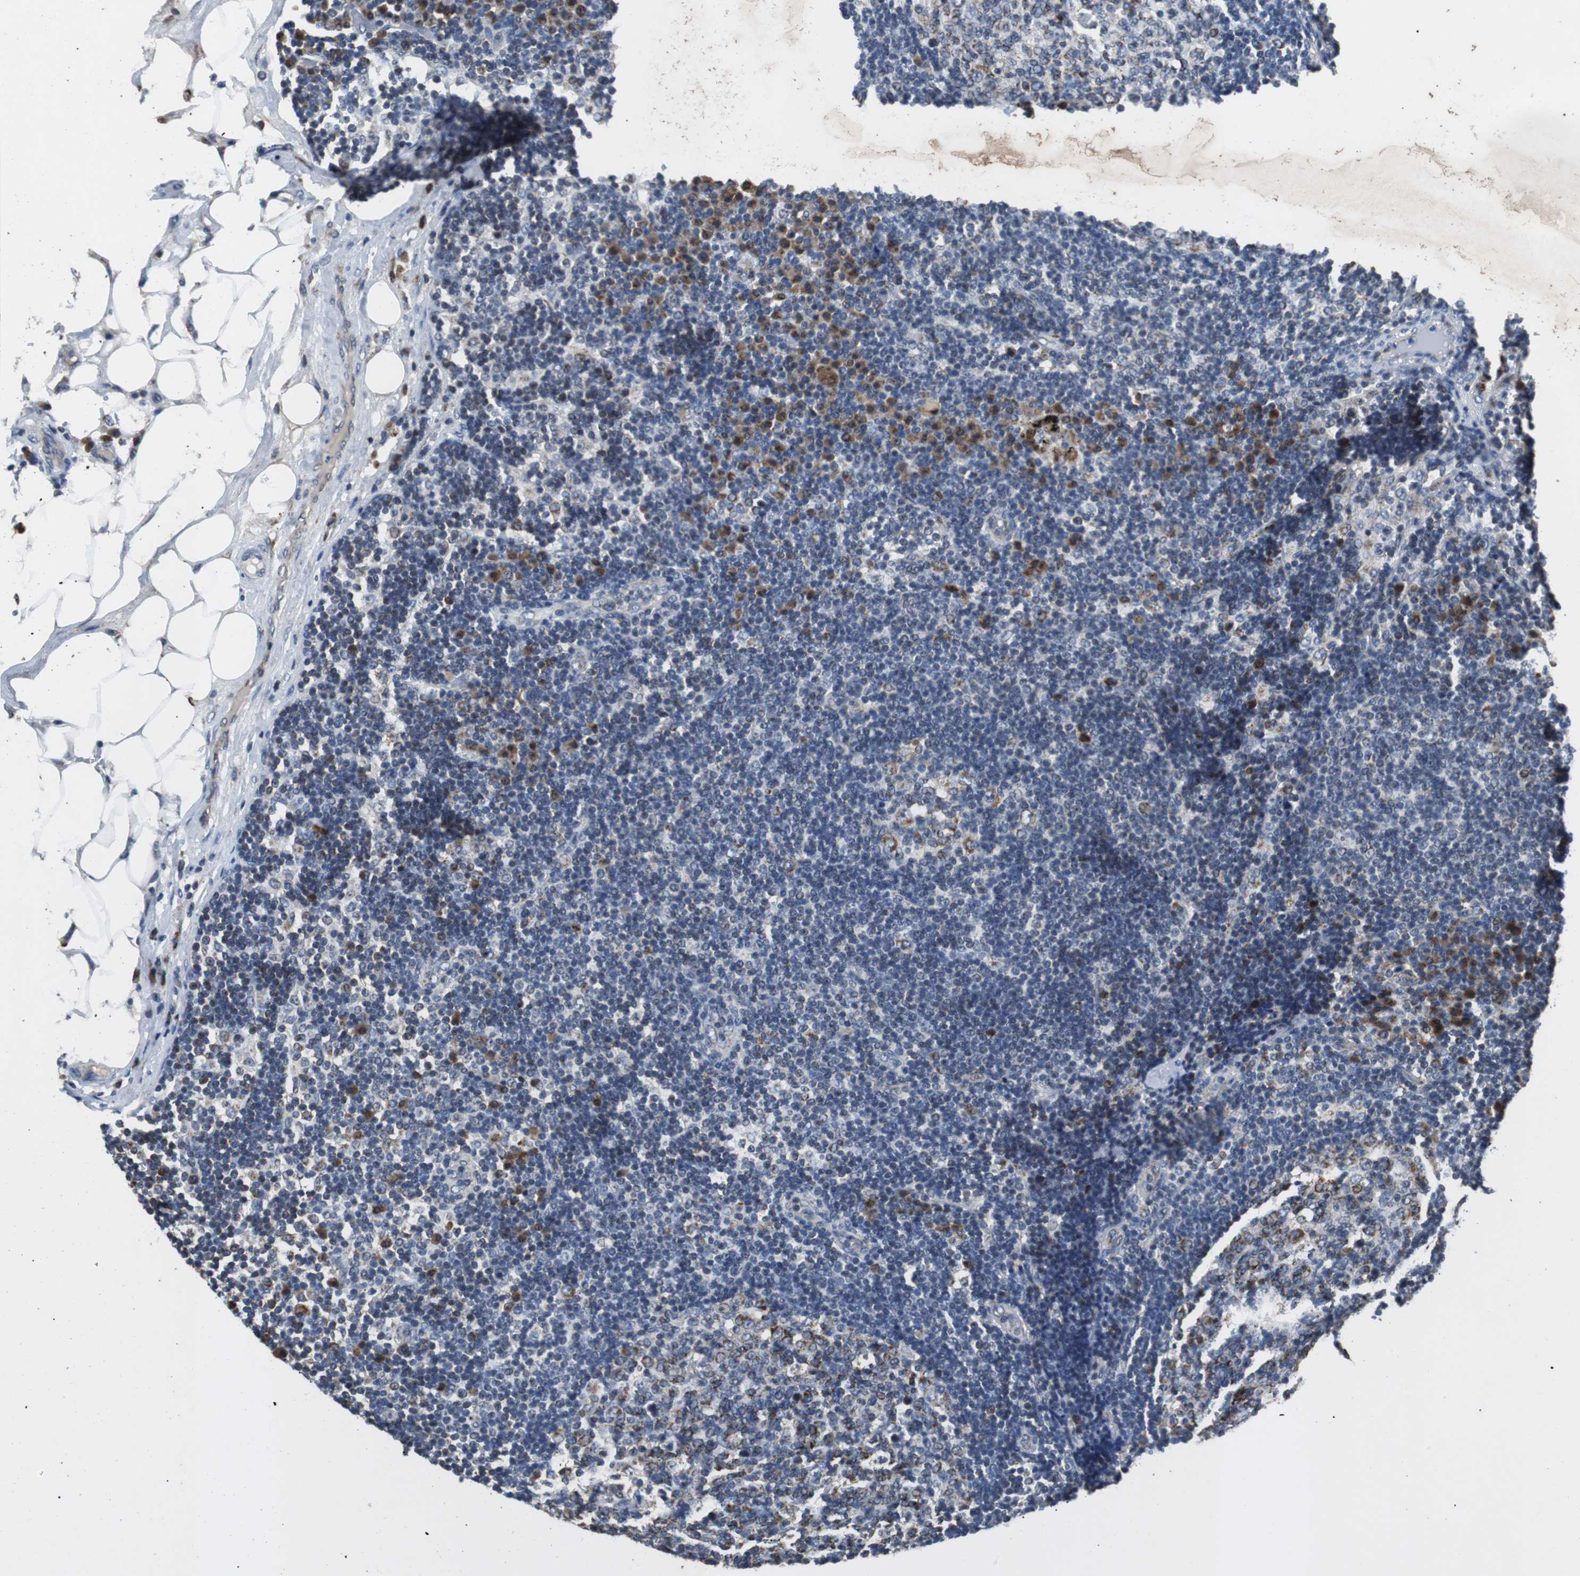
{"staining": {"intensity": "strong", "quantity": "25%-75%", "location": "cytoplasmic/membranous"}, "tissue": "lymph node", "cell_type": "Germinal center cells", "image_type": "normal", "snomed": [{"axis": "morphology", "description": "Normal tissue, NOS"}, {"axis": "morphology", "description": "Squamous cell carcinoma, metastatic, NOS"}, {"axis": "topography", "description": "Lymph node"}], "caption": "A high amount of strong cytoplasmic/membranous positivity is present in about 25%-75% of germinal center cells in unremarkable lymph node.", "gene": "PITRM1", "patient": {"sex": "female", "age": 53}}